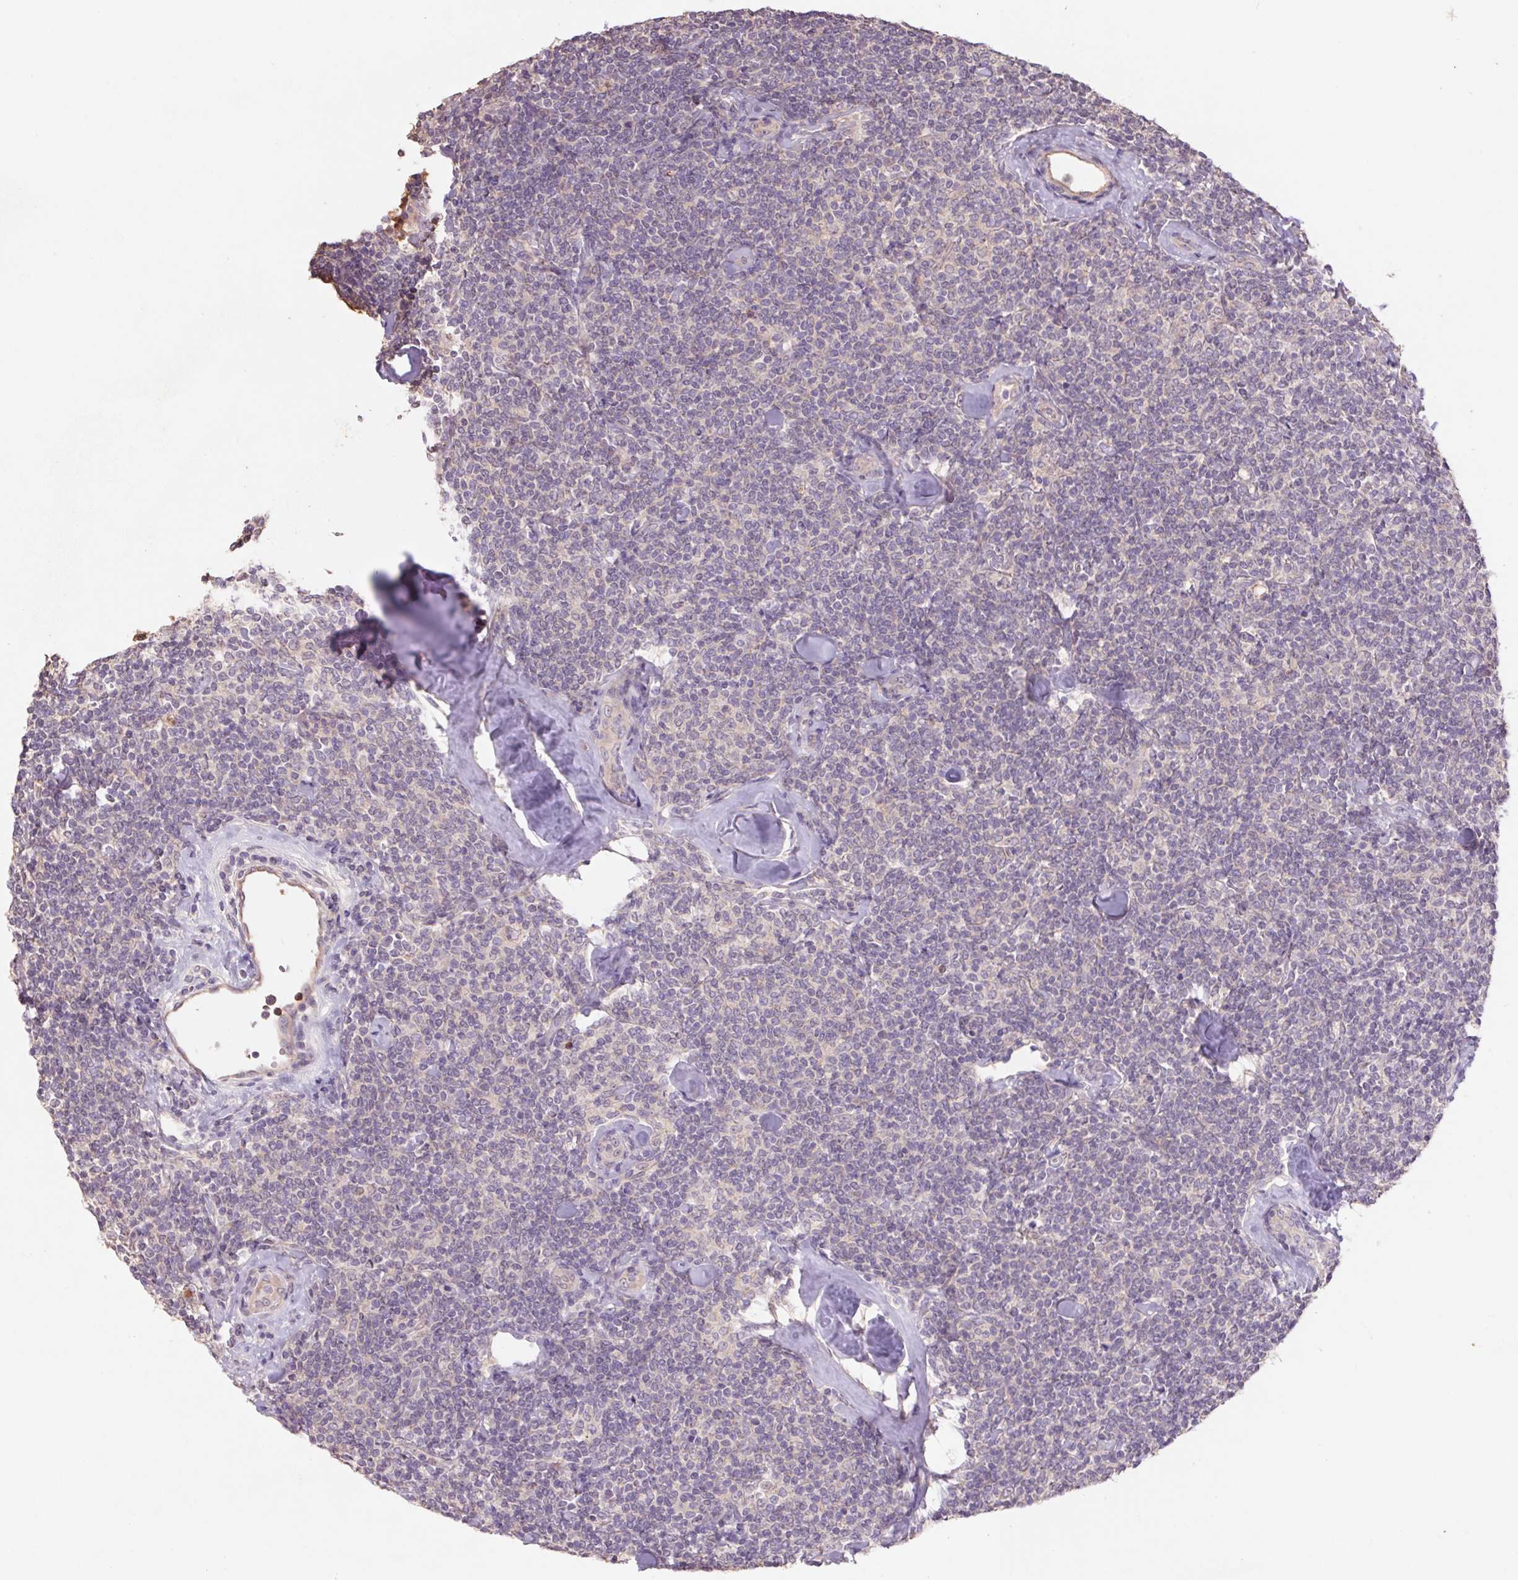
{"staining": {"intensity": "negative", "quantity": "none", "location": "none"}, "tissue": "lymphoma", "cell_type": "Tumor cells", "image_type": "cancer", "snomed": [{"axis": "morphology", "description": "Malignant lymphoma, non-Hodgkin's type, Low grade"}, {"axis": "topography", "description": "Lymph node"}], "caption": "High magnification brightfield microscopy of lymphoma stained with DAB (brown) and counterstained with hematoxylin (blue): tumor cells show no significant expression.", "gene": "GRM2", "patient": {"sex": "female", "age": 56}}